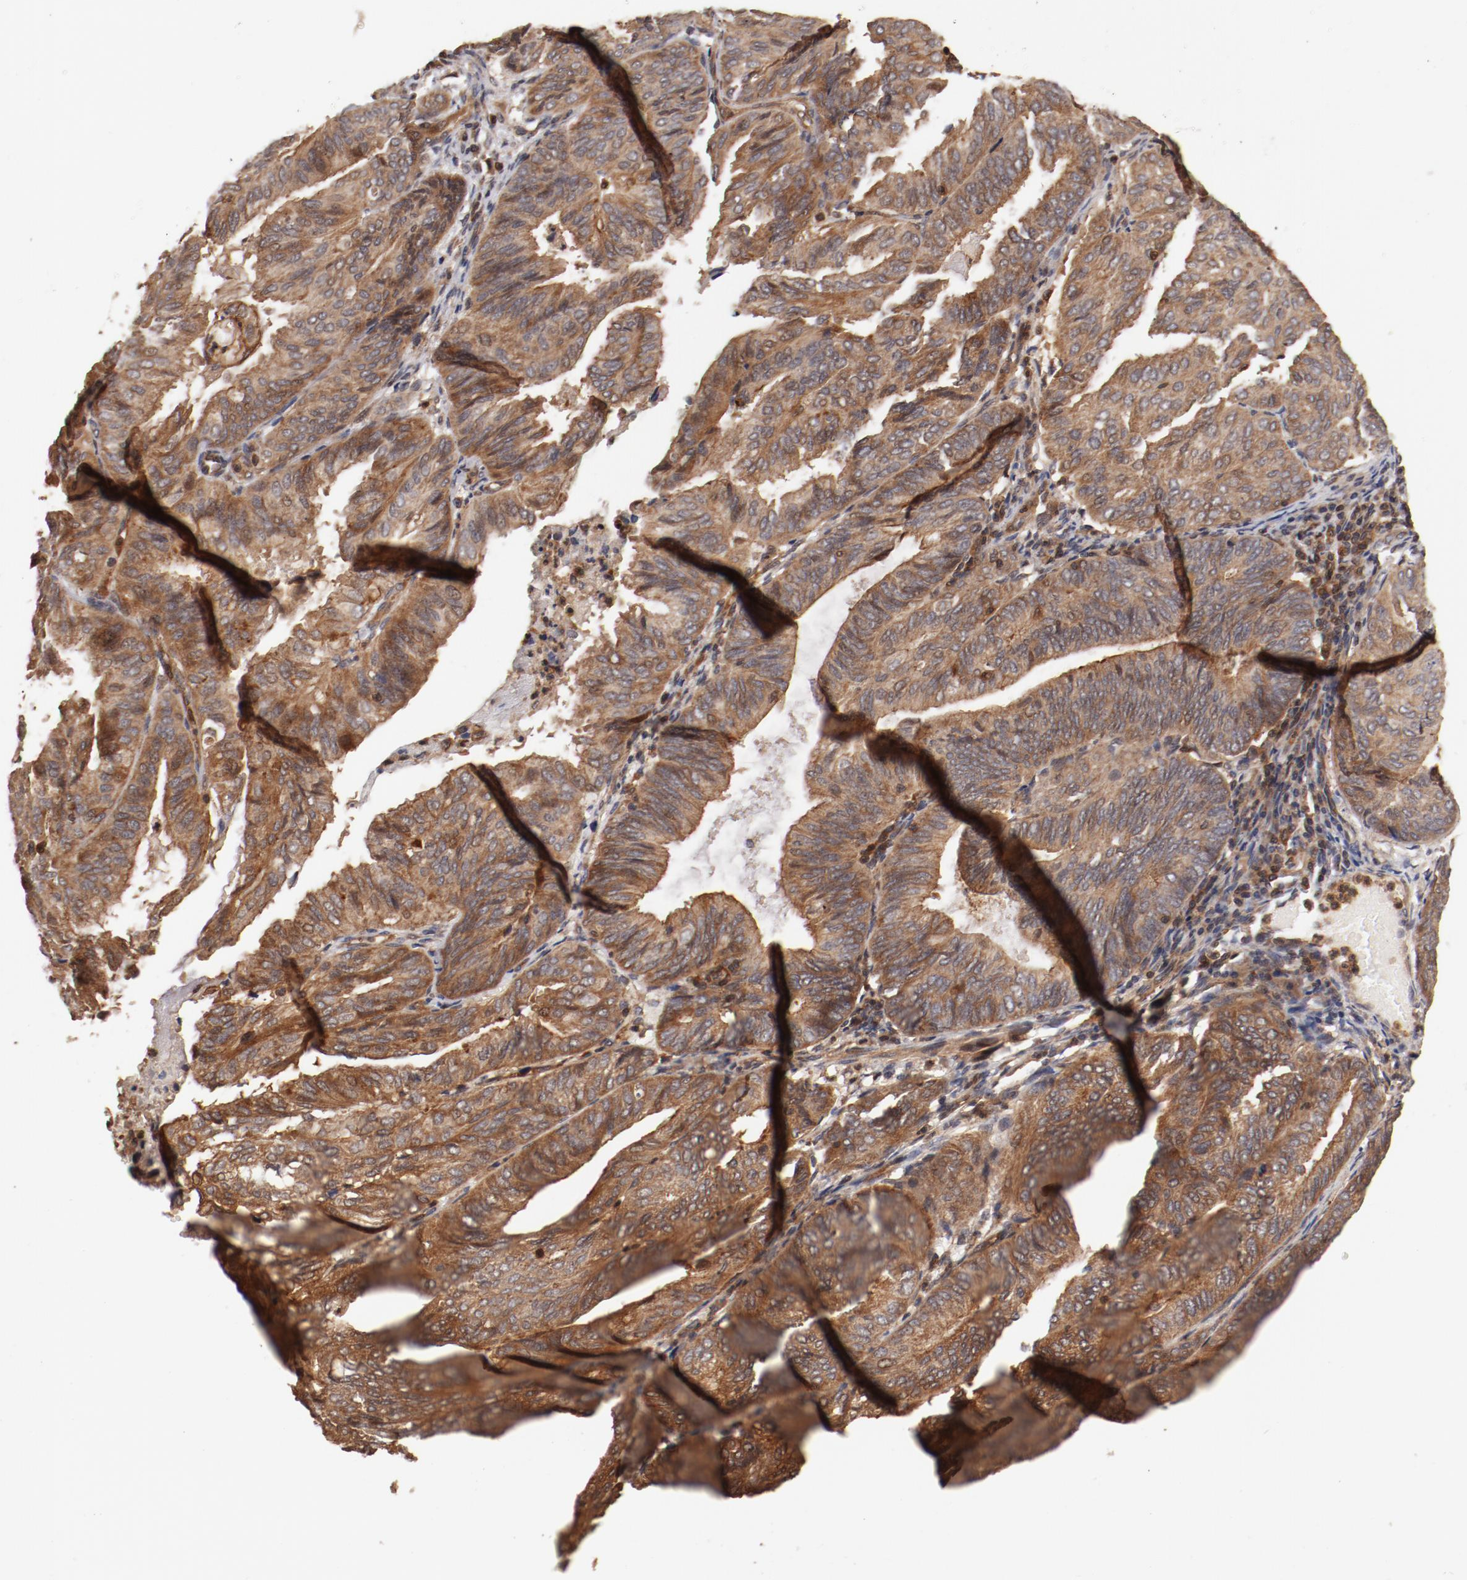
{"staining": {"intensity": "moderate", "quantity": ">75%", "location": "cytoplasmic/membranous"}, "tissue": "endometrial cancer", "cell_type": "Tumor cells", "image_type": "cancer", "snomed": [{"axis": "morphology", "description": "Adenocarcinoma, NOS"}, {"axis": "topography", "description": "Endometrium"}], "caption": "About >75% of tumor cells in human endometrial adenocarcinoma reveal moderate cytoplasmic/membranous protein staining as visualized by brown immunohistochemical staining.", "gene": "GUF1", "patient": {"sex": "female", "age": 59}}